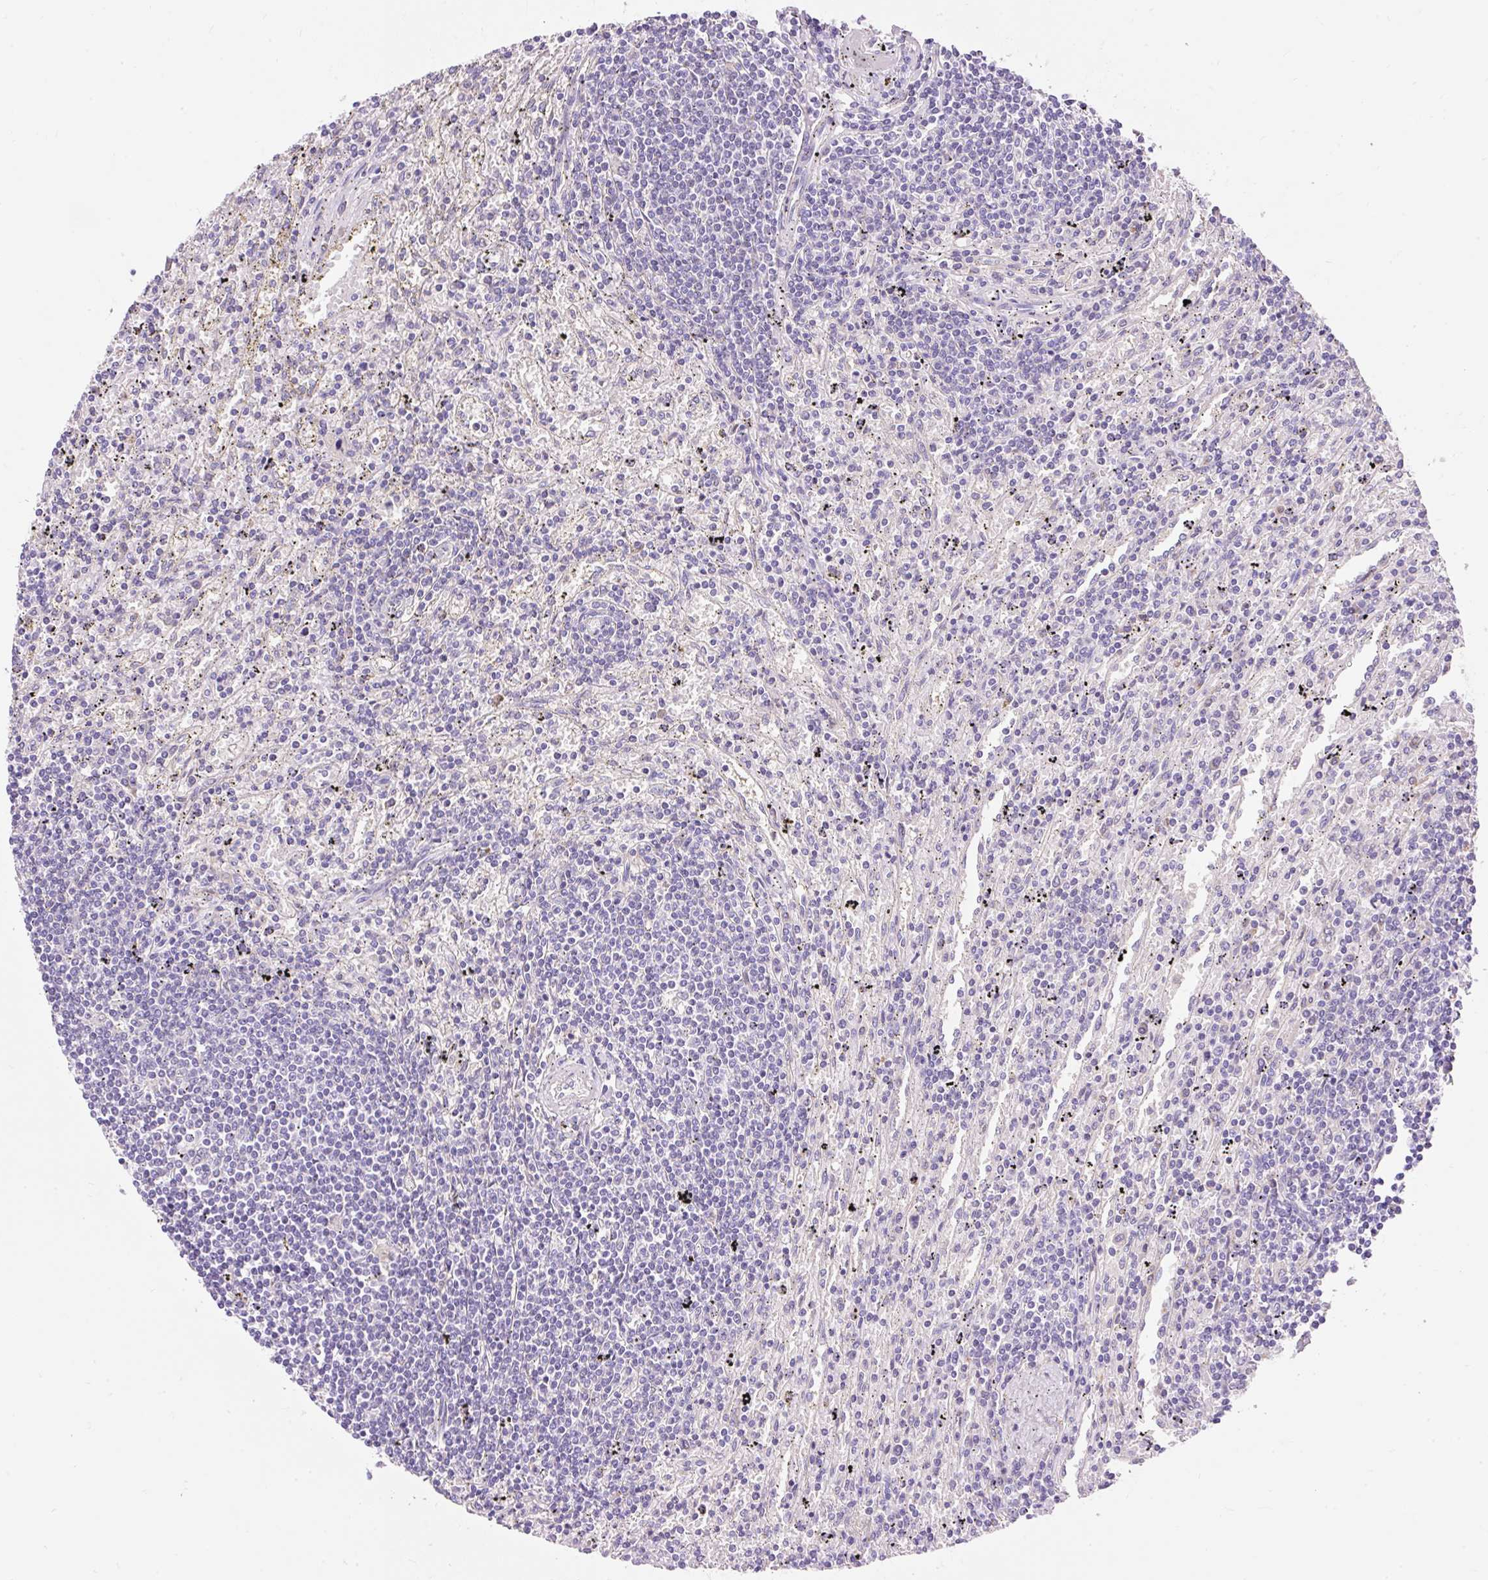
{"staining": {"intensity": "negative", "quantity": "none", "location": "none"}, "tissue": "lymphoma", "cell_type": "Tumor cells", "image_type": "cancer", "snomed": [{"axis": "morphology", "description": "Malignant lymphoma, non-Hodgkin's type, Low grade"}, {"axis": "topography", "description": "Spleen"}], "caption": "Immunohistochemistry (IHC) image of neoplastic tissue: human lymphoma stained with DAB shows no significant protein positivity in tumor cells. (DAB (3,3'-diaminobenzidine) IHC visualized using brightfield microscopy, high magnification).", "gene": "TMEM150C", "patient": {"sex": "male", "age": 76}}